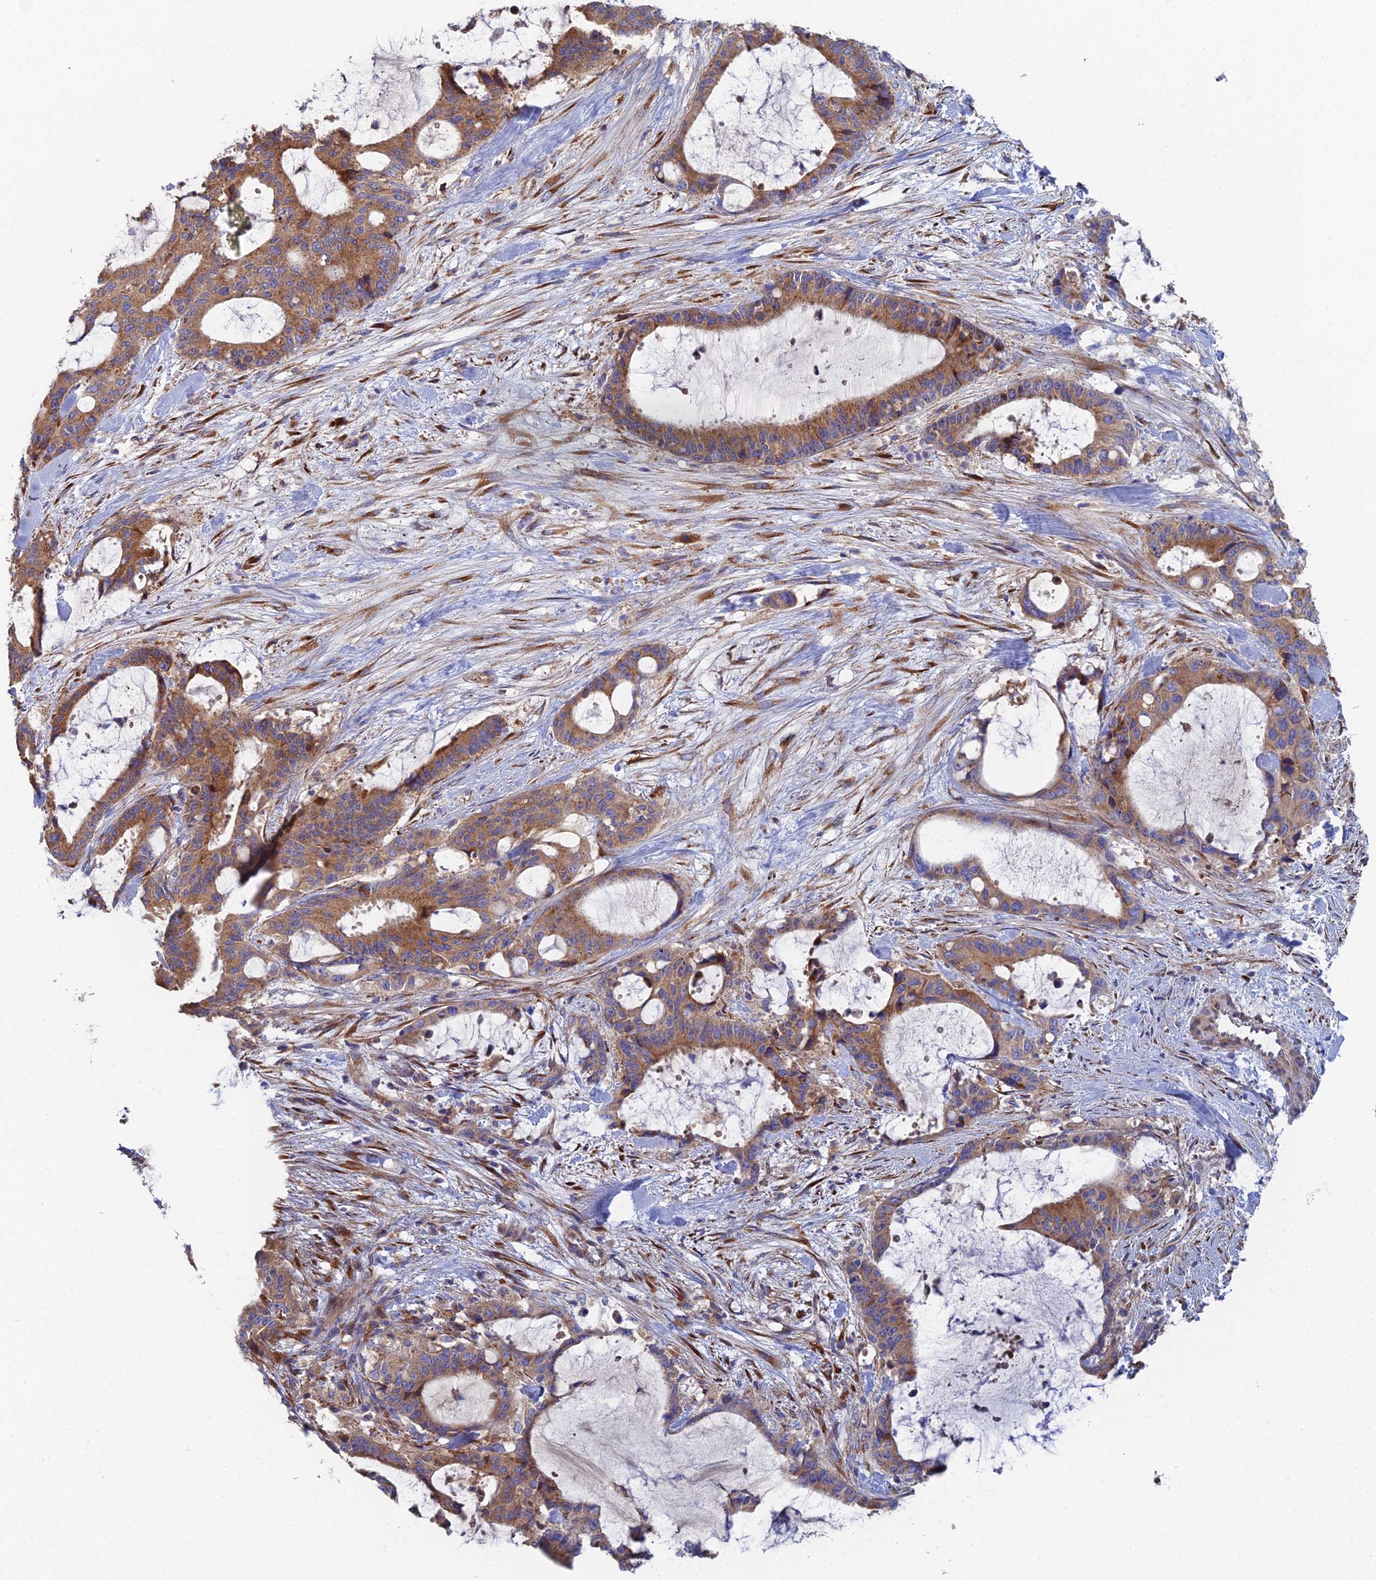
{"staining": {"intensity": "moderate", "quantity": ">75%", "location": "cytoplasmic/membranous"}, "tissue": "liver cancer", "cell_type": "Tumor cells", "image_type": "cancer", "snomed": [{"axis": "morphology", "description": "Normal tissue, NOS"}, {"axis": "morphology", "description": "Cholangiocarcinoma"}, {"axis": "topography", "description": "Liver"}, {"axis": "topography", "description": "Peripheral nerve tissue"}], "caption": "This is an image of IHC staining of liver cancer (cholangiocarcinoma), which shows moderate expression in the cytoplasmic/membranous of tumor cells.", "gene": "CLCN3", "patient": {"sex": "female", "age": 73}}